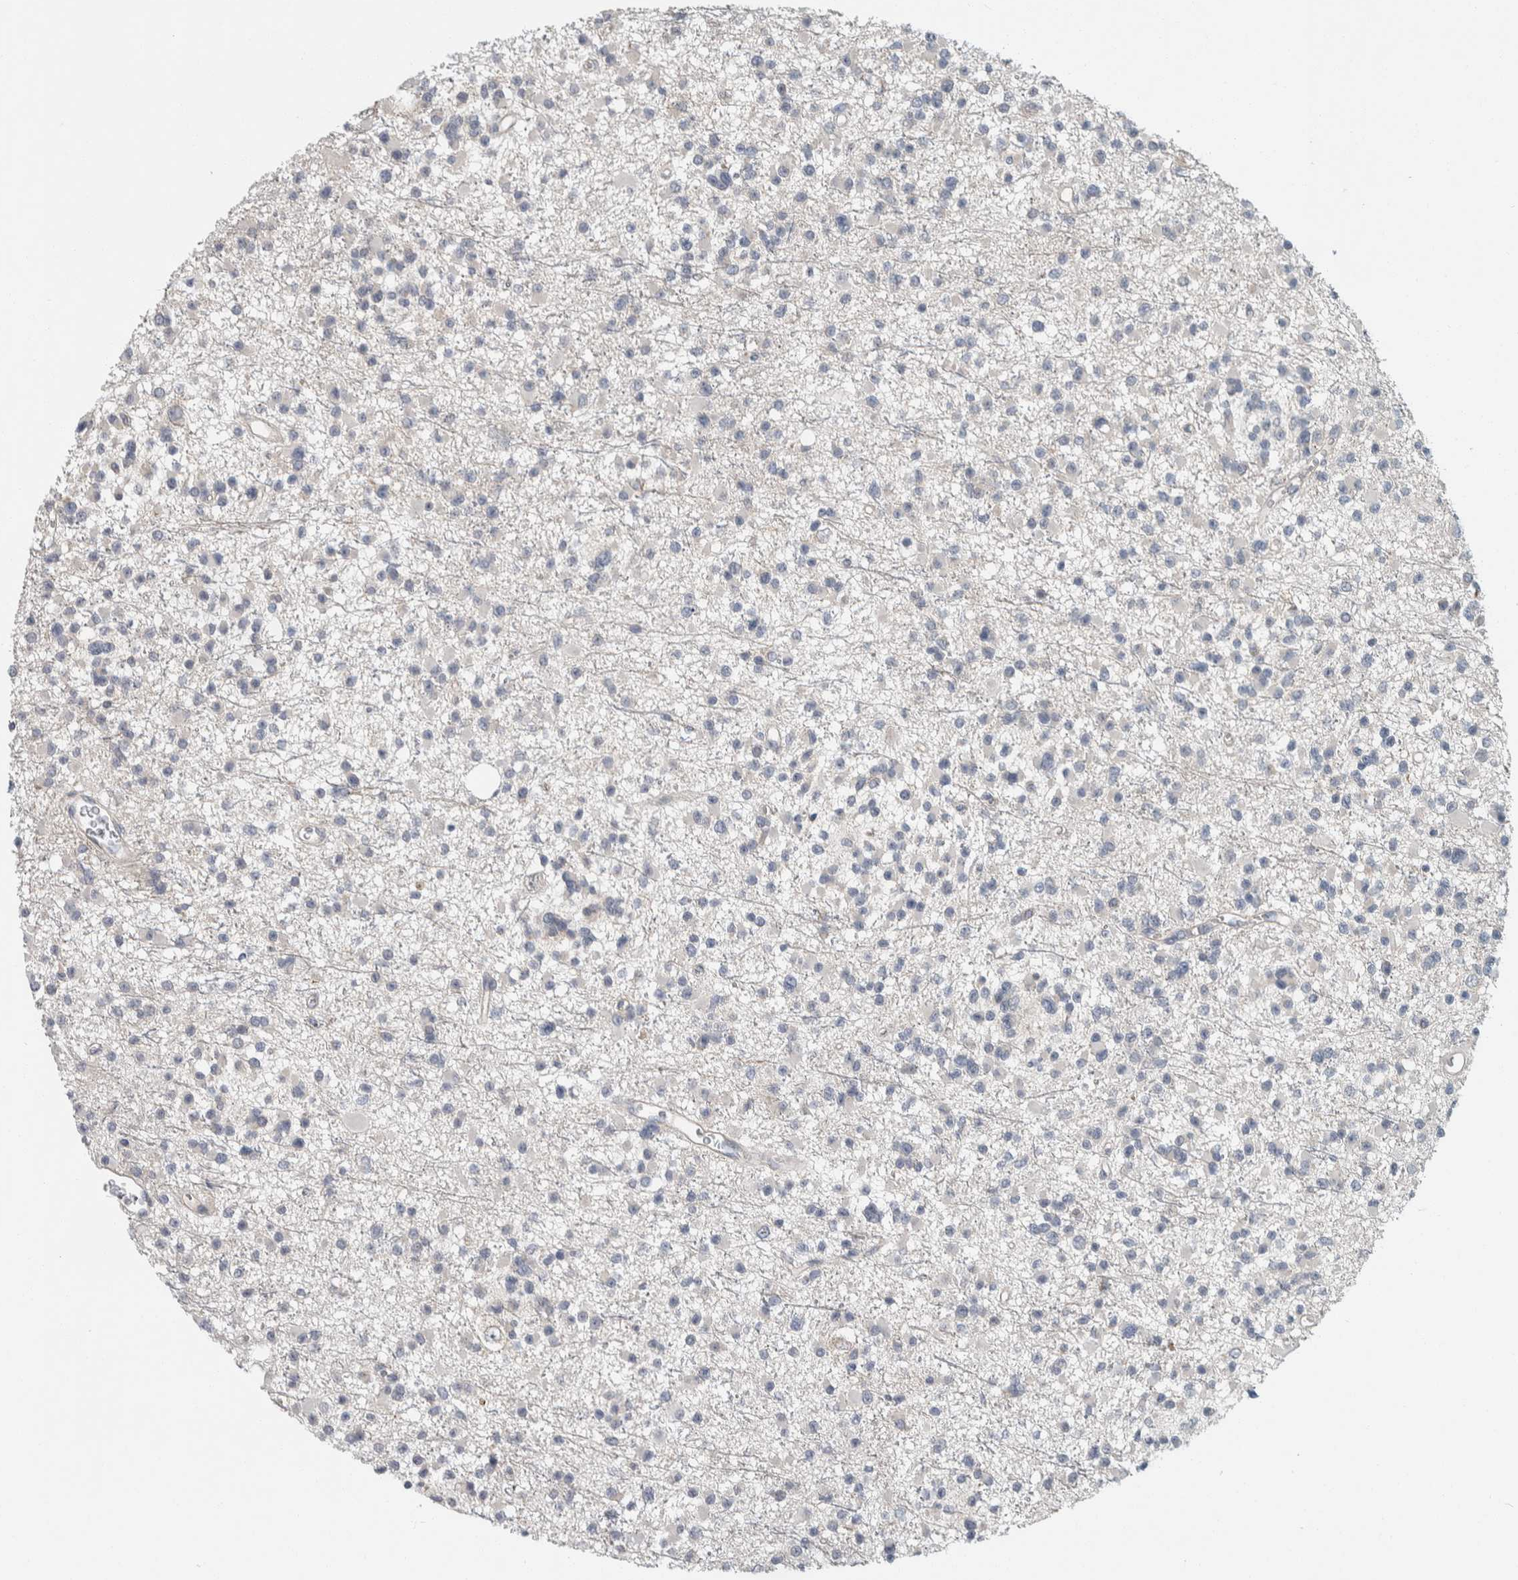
{"staining": {"intensity": "negative", "quantity": "none", "location": "none"}, "tissue": "glioma", "cell_type": "Tumor cells", "image_type": "cancer", "snomed": [{"axis": "morphology", "description": "Glioma, malignant, Low grade"}, {"axis": "topography", "description": "Brain"}], "caption": "Glioma was stained to show a protein in brown. There is no significant positivity in tumor cells.", "gene": "KCNJ3", "patient": {"sex": "female", "age": 22}}